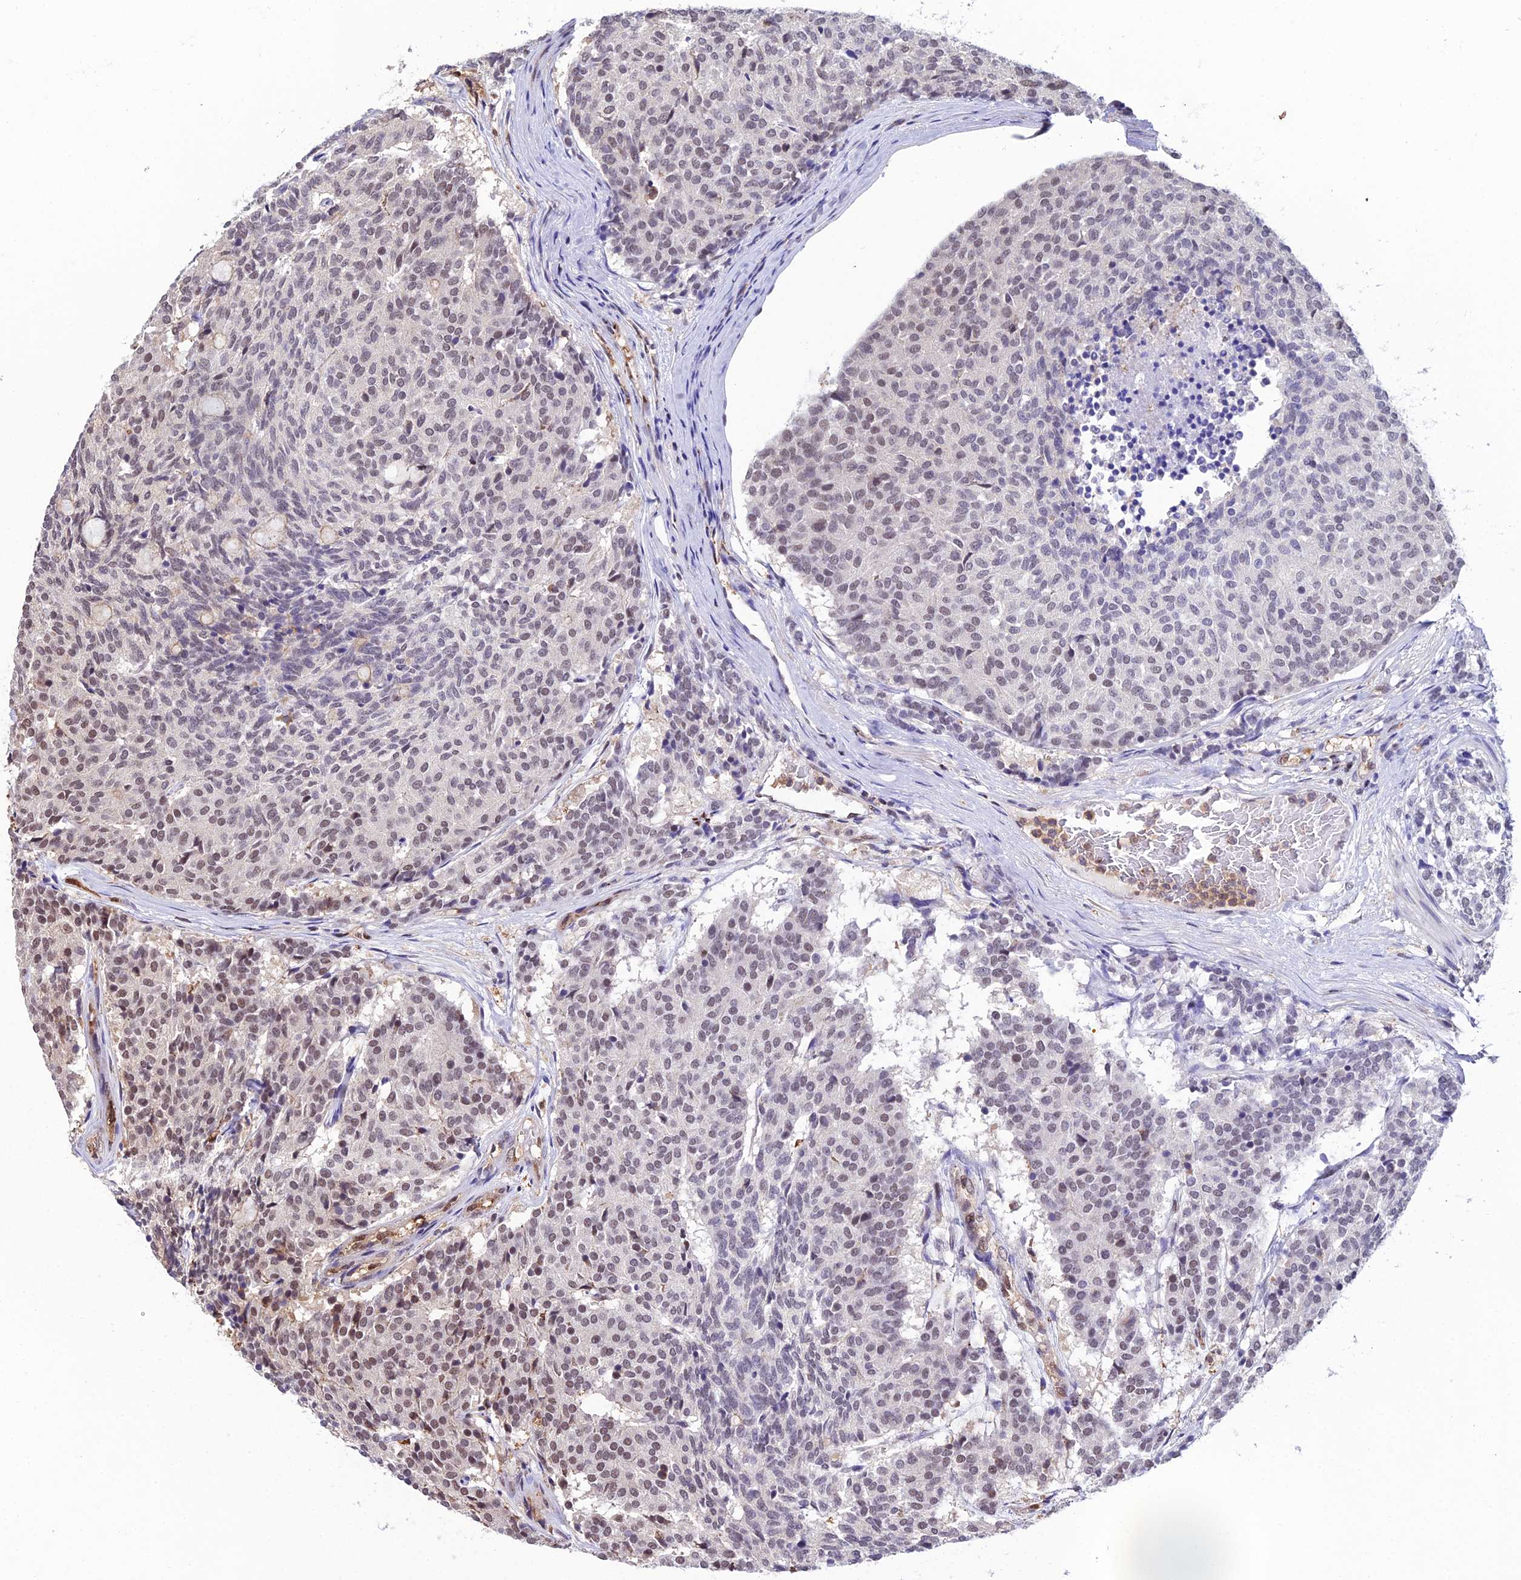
{"staining": {"intensity": "moderate", "quantity": "<25%", "location": "nuclear"}, "tissue": "carcinoid", "cell_type": "Tumor cells", "image_type": "cancer", "snomed": [{"axis": "morphology", "description": "Carcinoid, malignant, NOS"}, {"axis": "topography", "description": "Pancreas"}], "caption": "Human carcinoid stained for a protein (brown) reveals moderate nuclear positive expression in about <25% of tumor cells.", "gene": "PPP4C", "patient": {"sex": "female", "age": 54}}